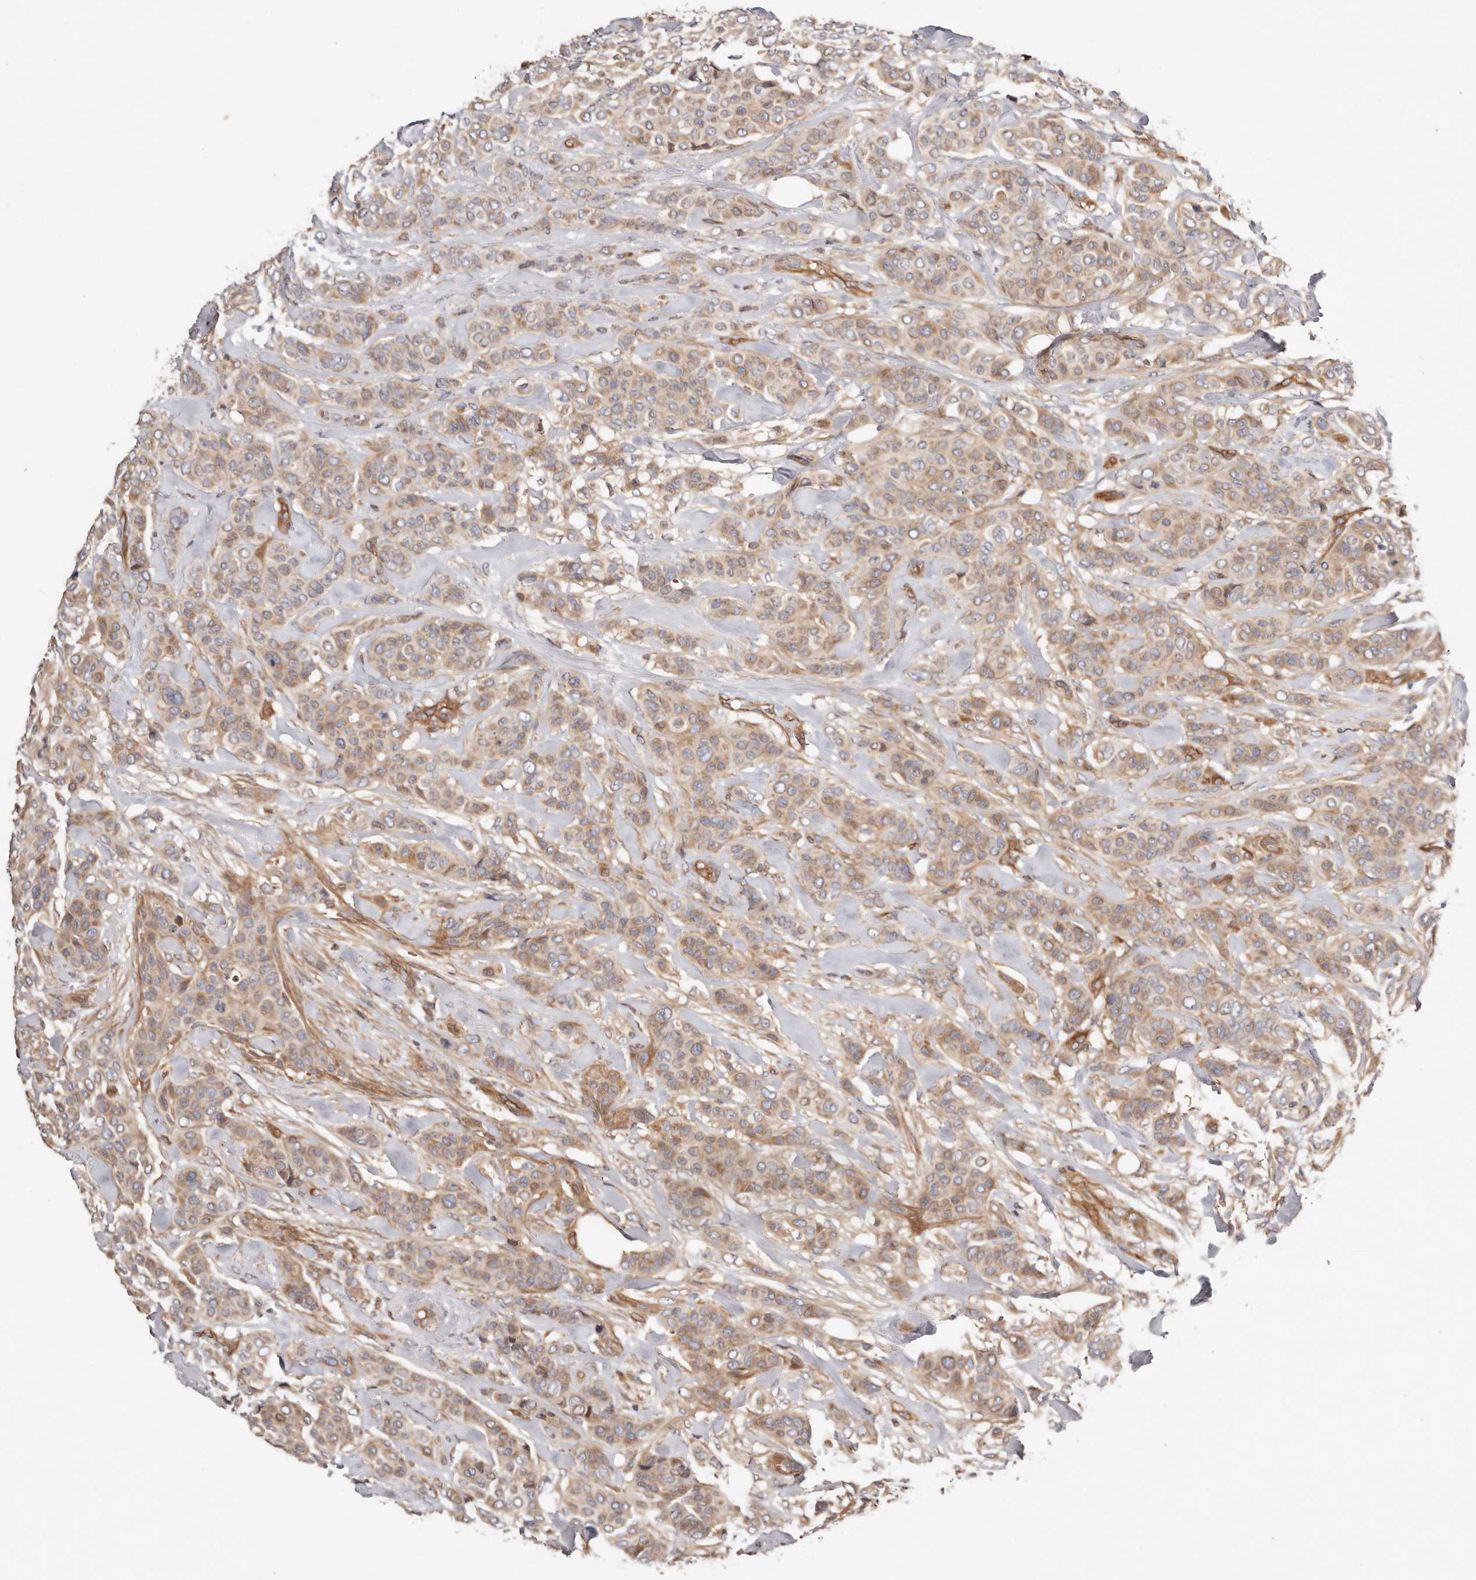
{"staining": {"intensity": "moderate", "quantity": ">75%", "location": "cytoplasmic/membranous"}, "tissue": "breast cancer", "cell_type": "Tumor cells", "image_type": "cancer", "snomed": [{"axis": "morphology", "description": "Lobular carcinoma"}, {"axis": "topography", "description": "Breast"}], "caption": "Brown immunohistochemical staining in human lobular carcinoma (breast) demonstrates moderate cytoplasmic/membranous expression in approximately >75% of tumor cells.", "gene": "MACF1", "patient": {"sex": "female", "age": 51}}